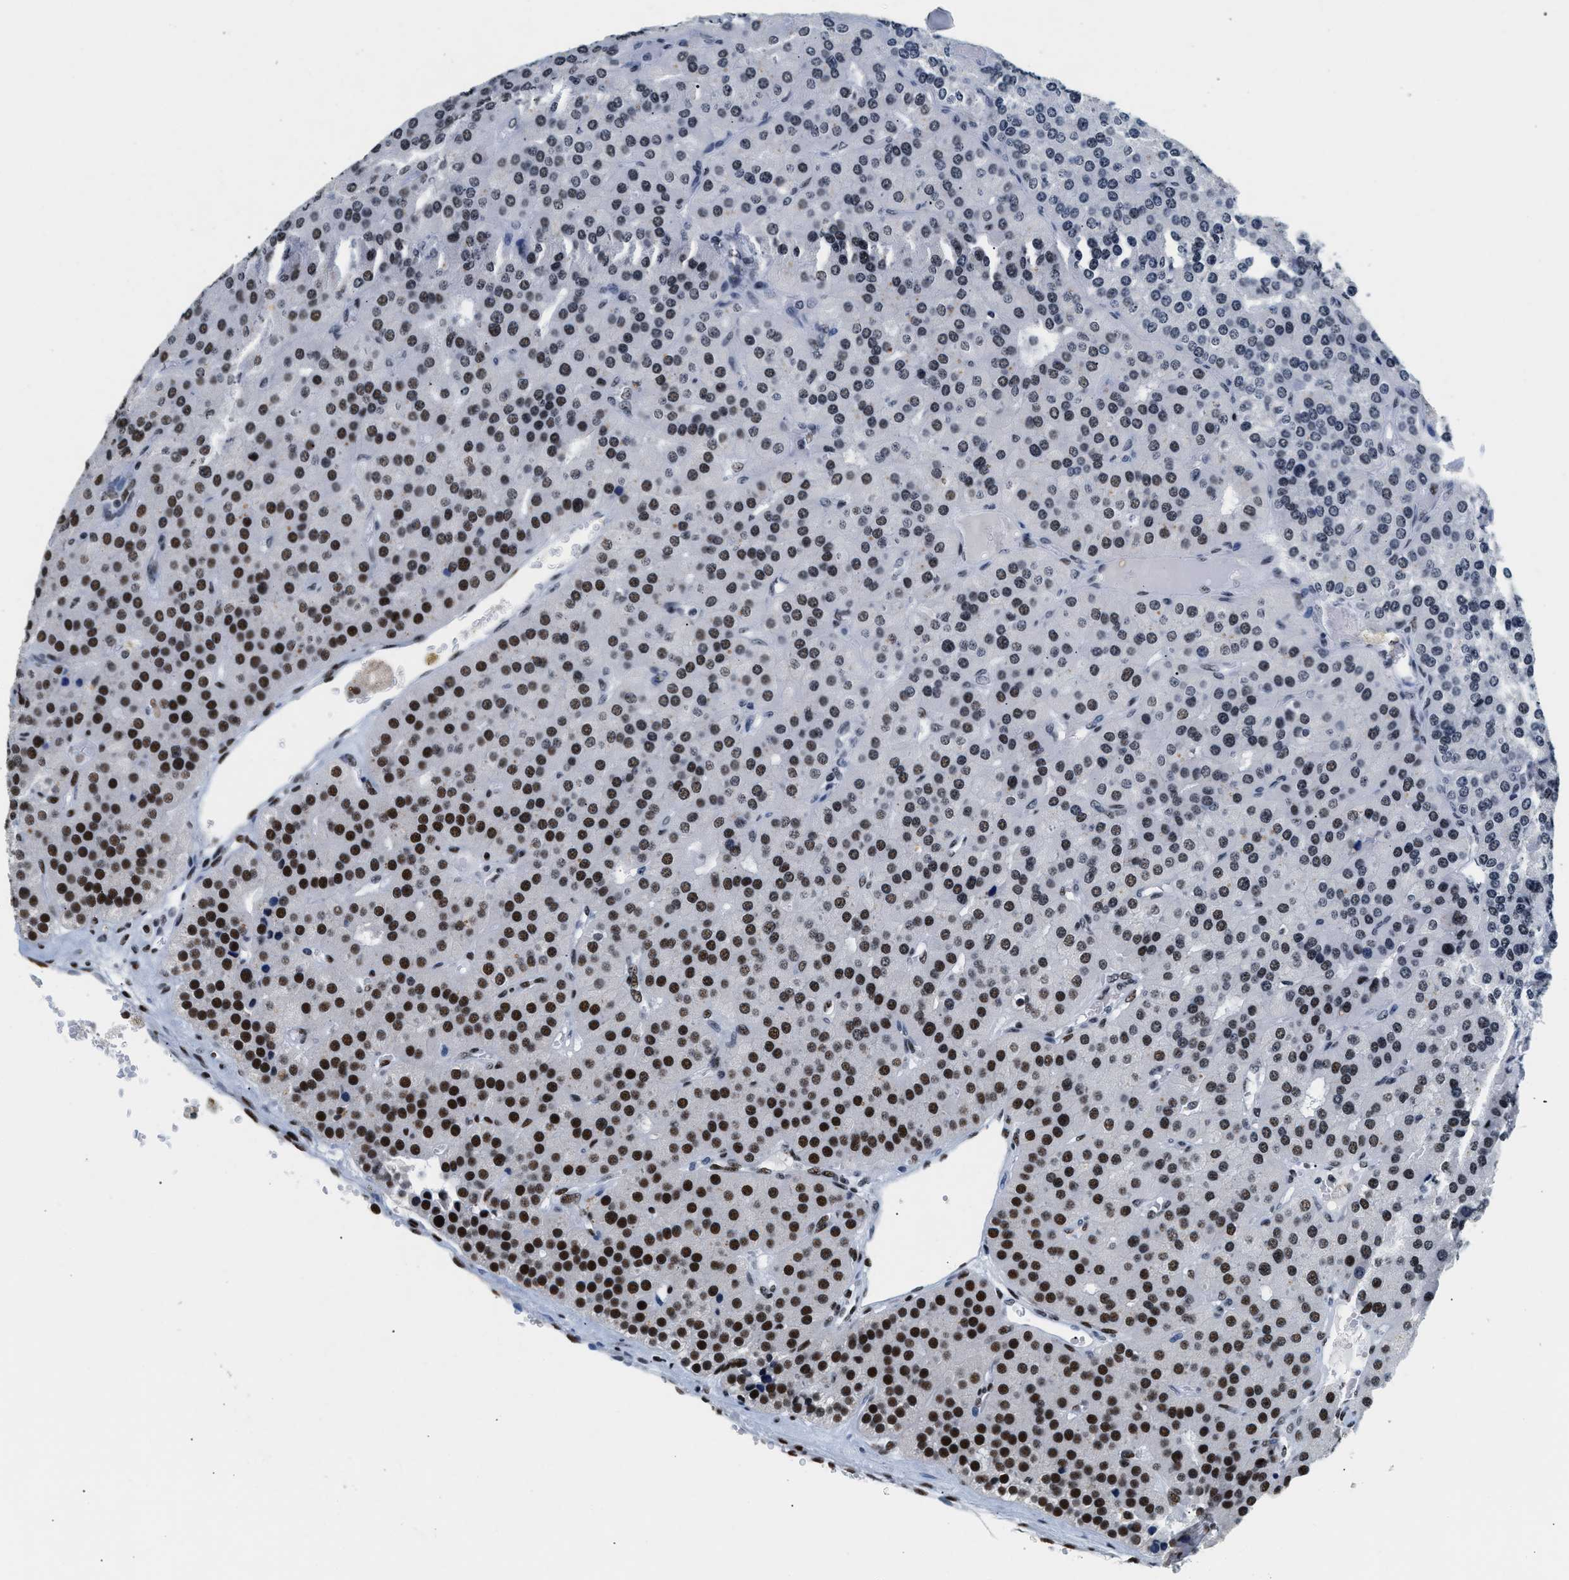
{"staining": {"intensity": "strong", "quantity": "25%-75%", "location": "nuclear"}, "tissue": "parathyroid gland", "cell_type": "Glandular cells", "image_type": "normal", "snomed": [{"axis": "morphology", "description": "Normal tissue, NOS"}, {"axis": "morphology", "description": "Adenoma, NOS"}, {"axis": "topography", "description": "Parathyroid gland"}], "caption": "Immunohistochemical staining of benign parathyroid gland exhibits strong nuclear protein positivity in approximately 25%-75% of glandular cells. (IHC, brightfield microscopy, high magnification).", "gene": "RAD50", "patient": {"sex": "female", "age": 86}}